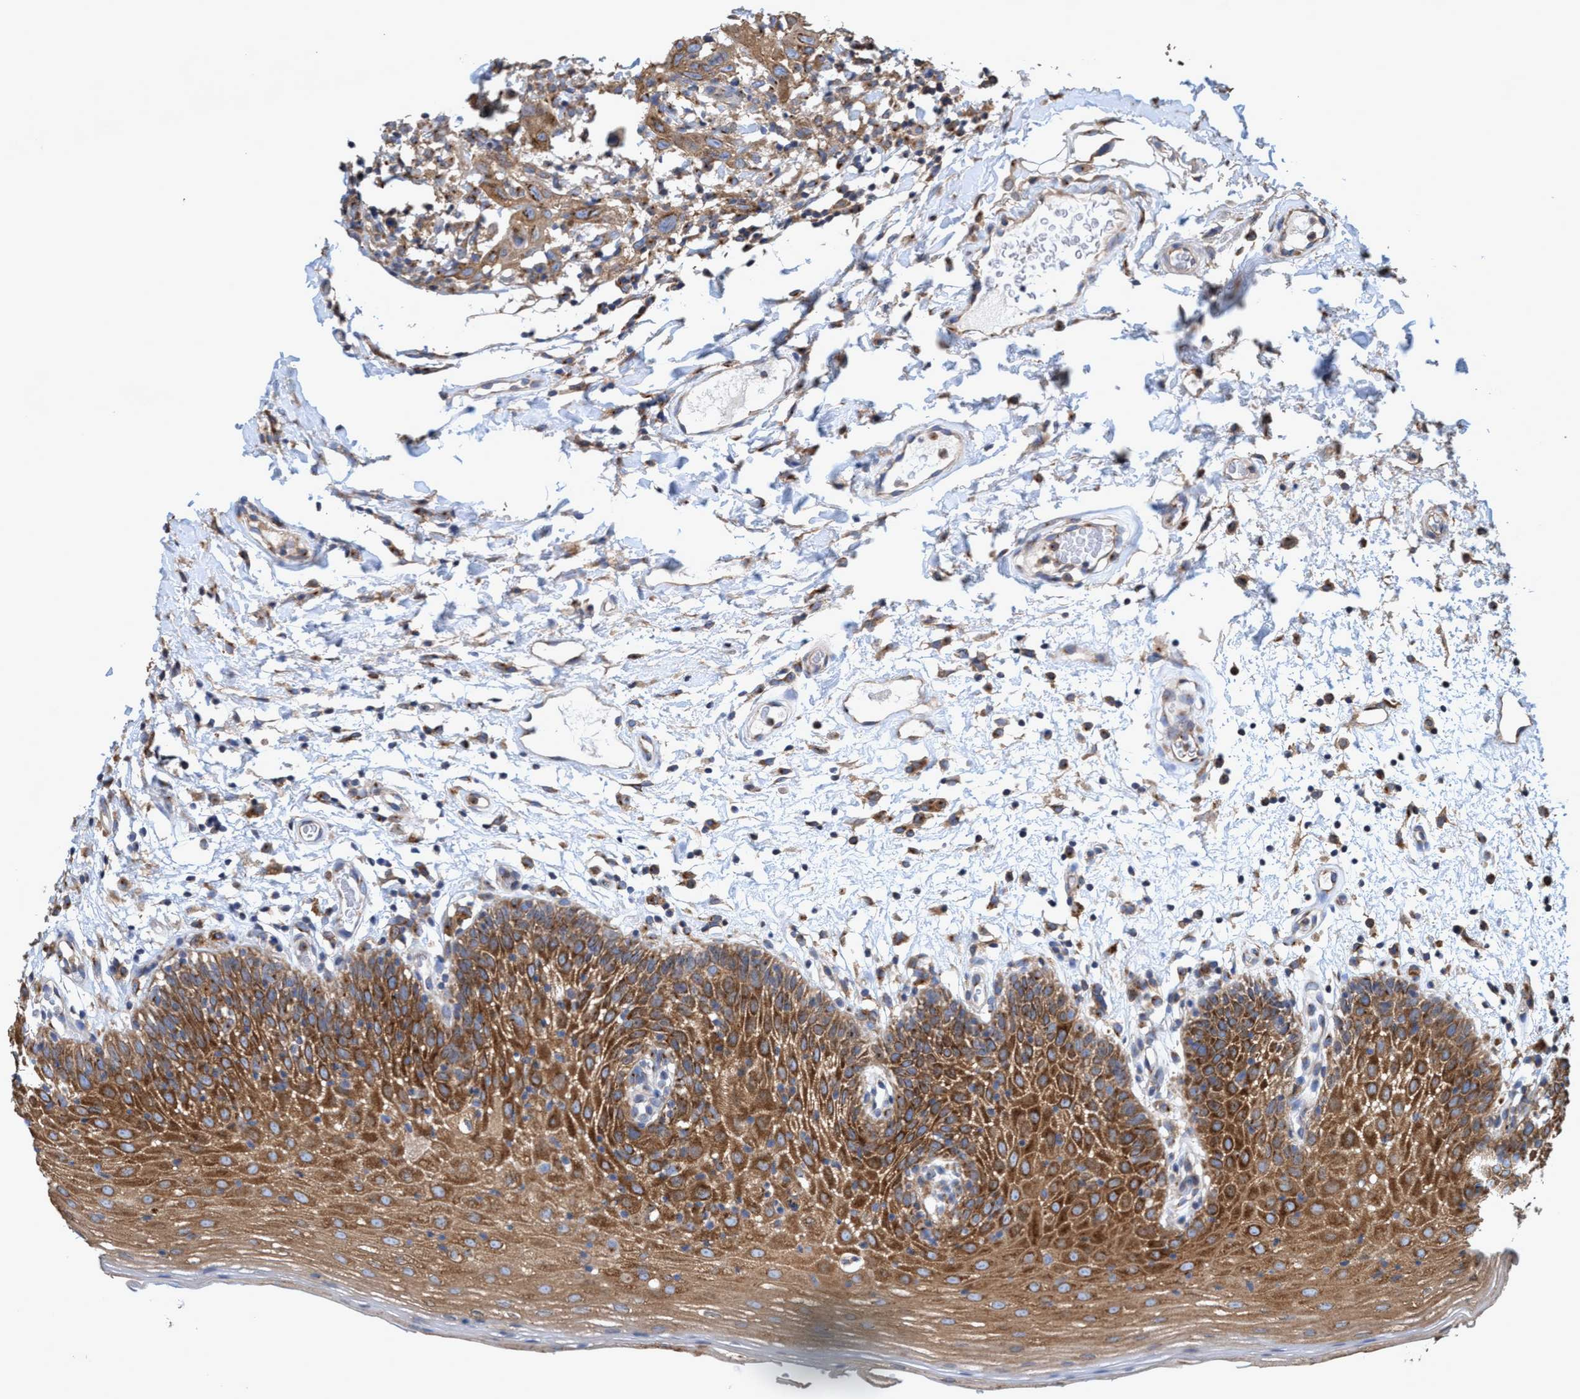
{"staining": {"intensity": "moderate", "quantity": ">75%", "location": "cytoplasmic/membranous"}, "tissue": "oral mucosa", "cell_type": "Squamous epithelial cells", "image_type": "normal", "snomed": [{"axis": "morphology", "description": "Normal tissue, NOS"}, {"axis": "morphology", "description": "Squamous cell carcinoma, NOS"}, {"axis": "topography", "description": "Skeletal muscle"}, {"axis": "topography", "description": "Oral tissue"}, {"axis": "topography", "description": "Head-Neck"}], "caption": "Immunohistochemistry (IHC) histopathology image of normal oral mucosa stained for a protein (brown), which reveals medium levels of moderate cytoplasmic/membranous staining in about >75% of squamous epithelial cells.", "gene": "BICD2", "patient": {"sex": "male", "age": 71}}